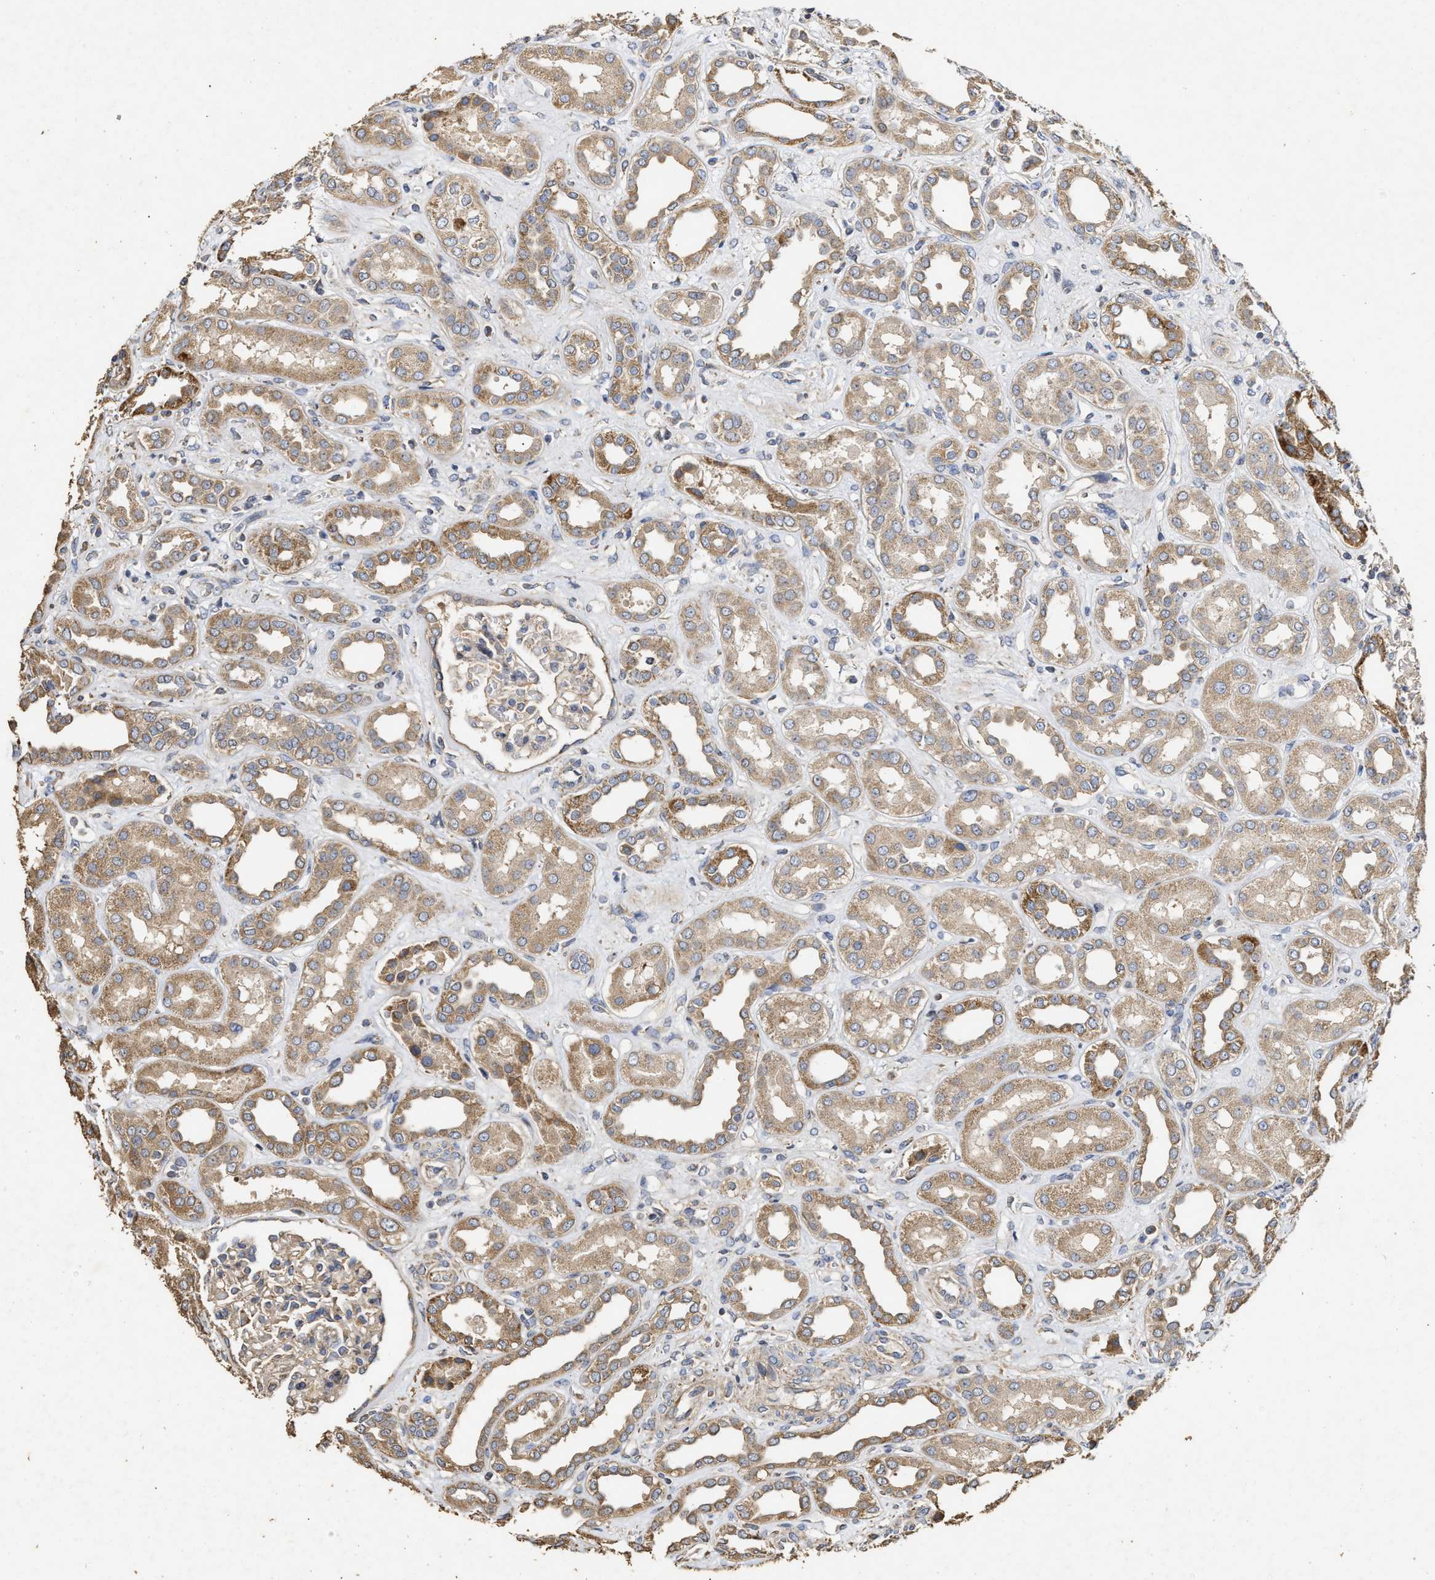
{"staining": {"intensity": "weak", "quantity": "<25%", "location": "cytoplasmic/membranous"}, "tissue": "kidney", "cell_type": "Cells in glomeruli", "image_type": "normal", "snomed": [{"axis": "morphology", "description": "Normal tissue, NOS"}, {"axis": "topography", "description": "Kidney"}], "caption": "Immunohistochemistry image of unremarkable kidney: kidney stained with DAB (3,3'-diaminobenzidine) demonstrates no significant protein expression in cells in glomeruli. (DAB (3,3'-diaminobenzidine) immunohistochemistry (IHC), high magnification).", "gene": "NAV1", "patient": {"sex": "male", "age": 59}}